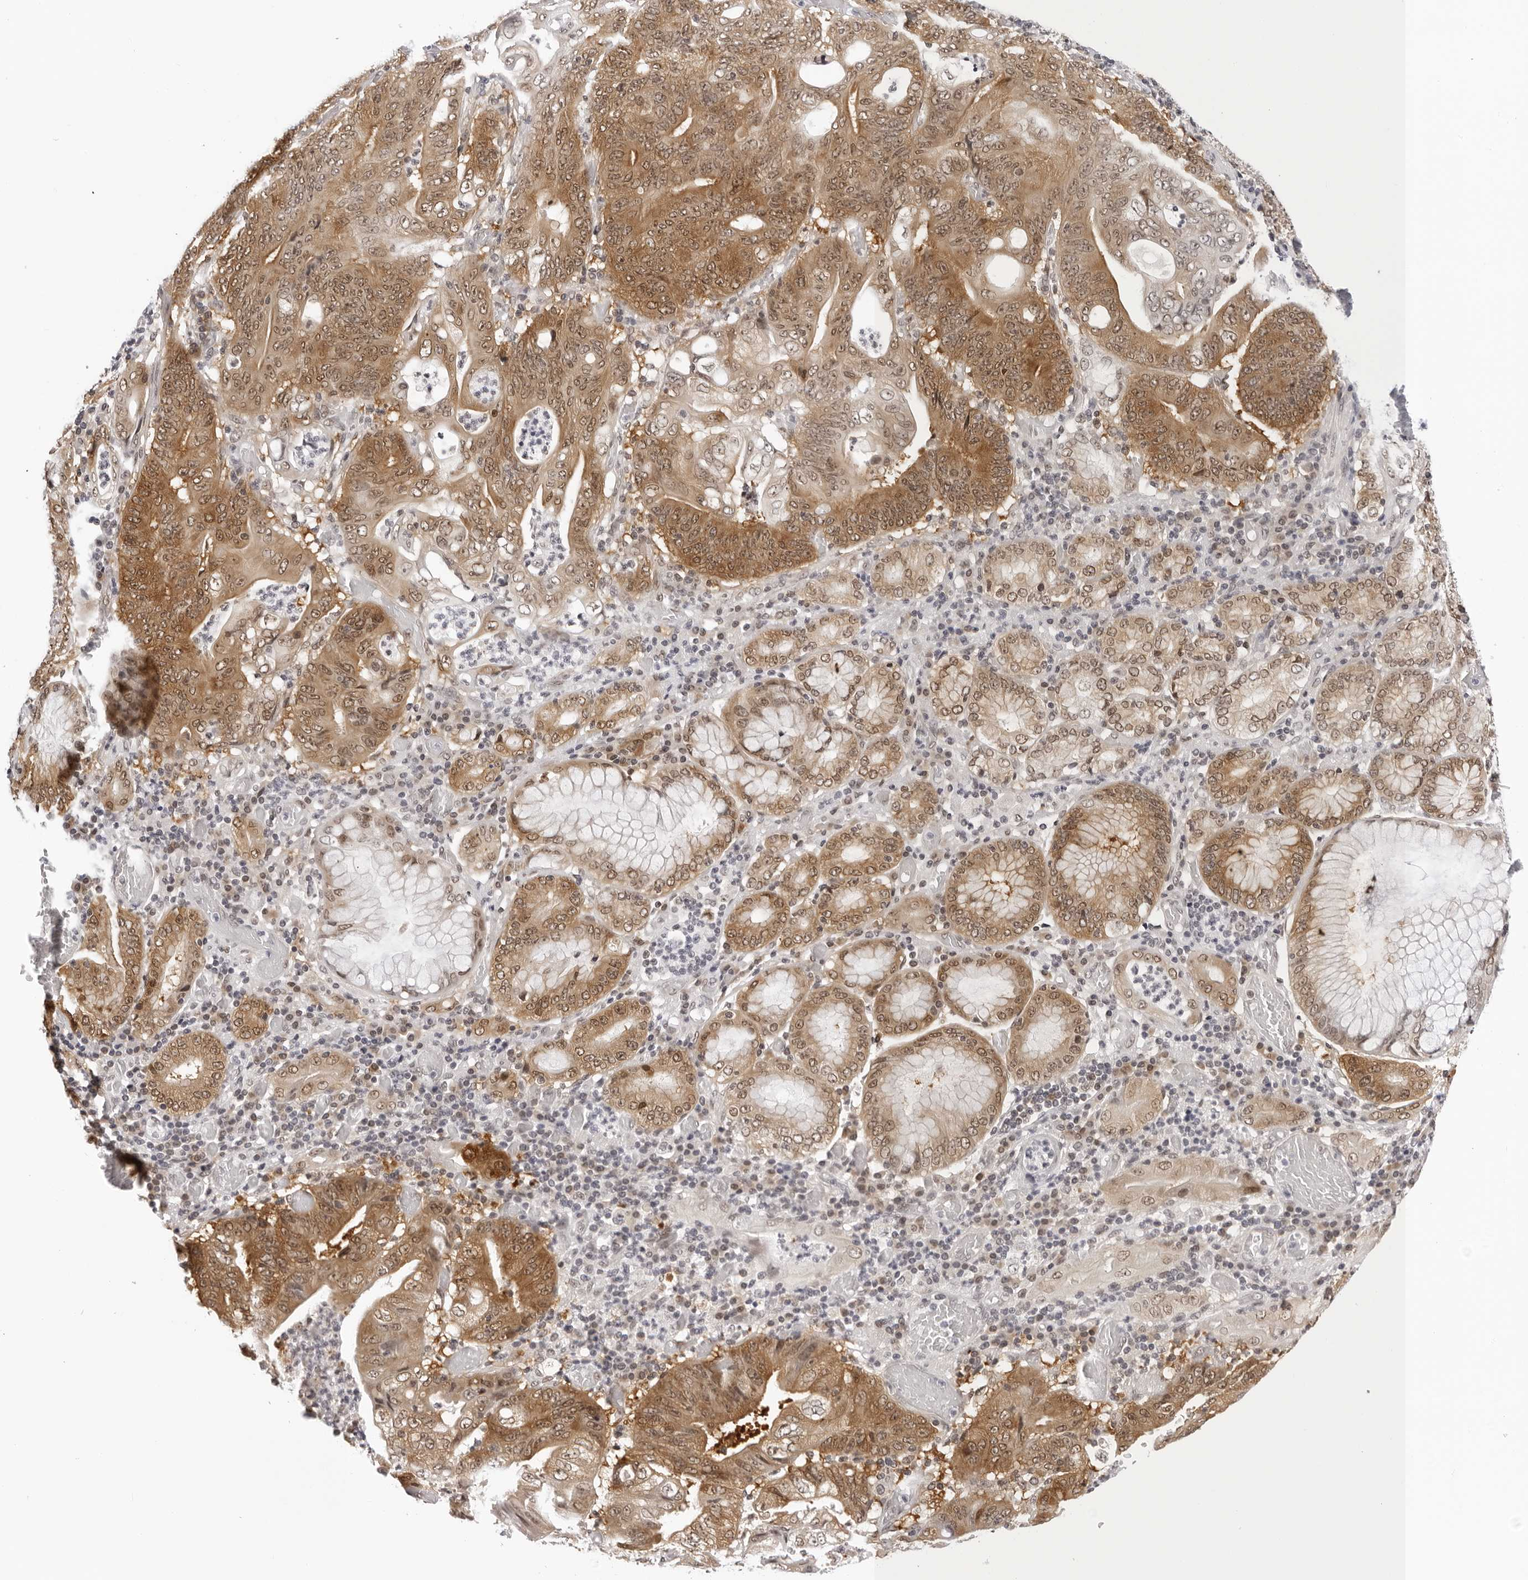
{"staining": {"intensity": "moderate", "quantity": ">75%", "location": "cytoplasmic/membranous,nuclear"}, "tissue": "stomach cancer", "cell_type": "Tumor cells", "image_type": "cancer", "snomed": [{"axis": "morphology", "description": "Adenocarcinoma, NOS"}, {"axis": "topography", "description": "Stomach"}], "caption": "Moderate cytoplasmic/membranous and nuclear staining is appreciated in approximately >75% of tumor cells in stomach adenocarcinoma.", "gene": "WDR77", "patient": {"sex": "female", "age": 73}}